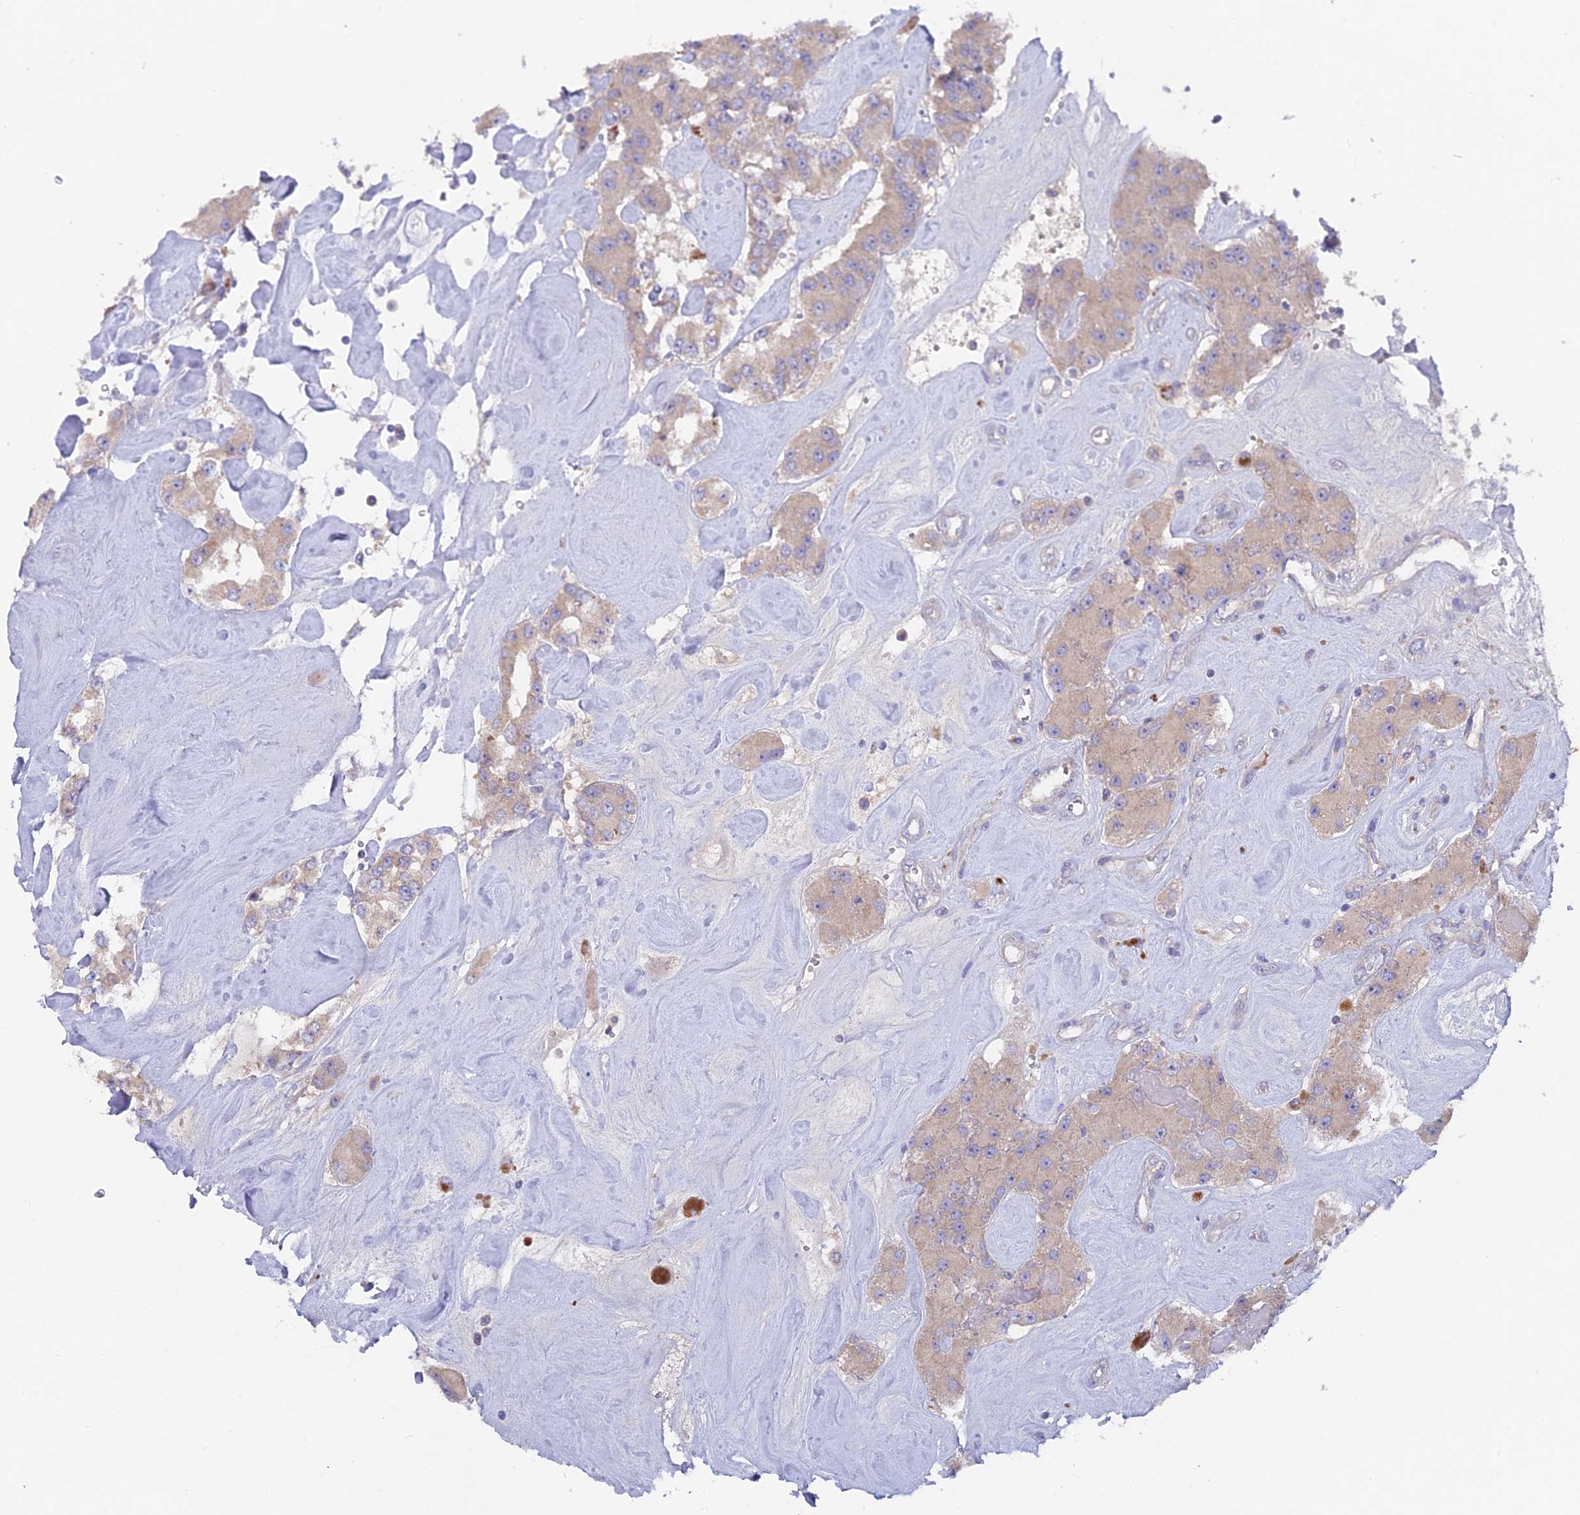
{"staining": {"intensity": "weak", "quantity": "25%-75%", "location": "cytoplasmic/membranous"}, "tissue": "carcinoid", "cell_type": "Tumor cells", "image_type": "cancer", "snomed": [{"axis": "morphology", "description": "Carcinoid, malignant, NOS"}, {"axis": "topography", "description": "Pancreas"}], "caption": "Immunohistochemical staining of human malignant carcinoid displays low levels of weak cytoplasmic/membranous protein positivity in approximately 25%-75% of tumor cells.", "gene": "PZP", "patient": {"sex": "male", "age": 41}}